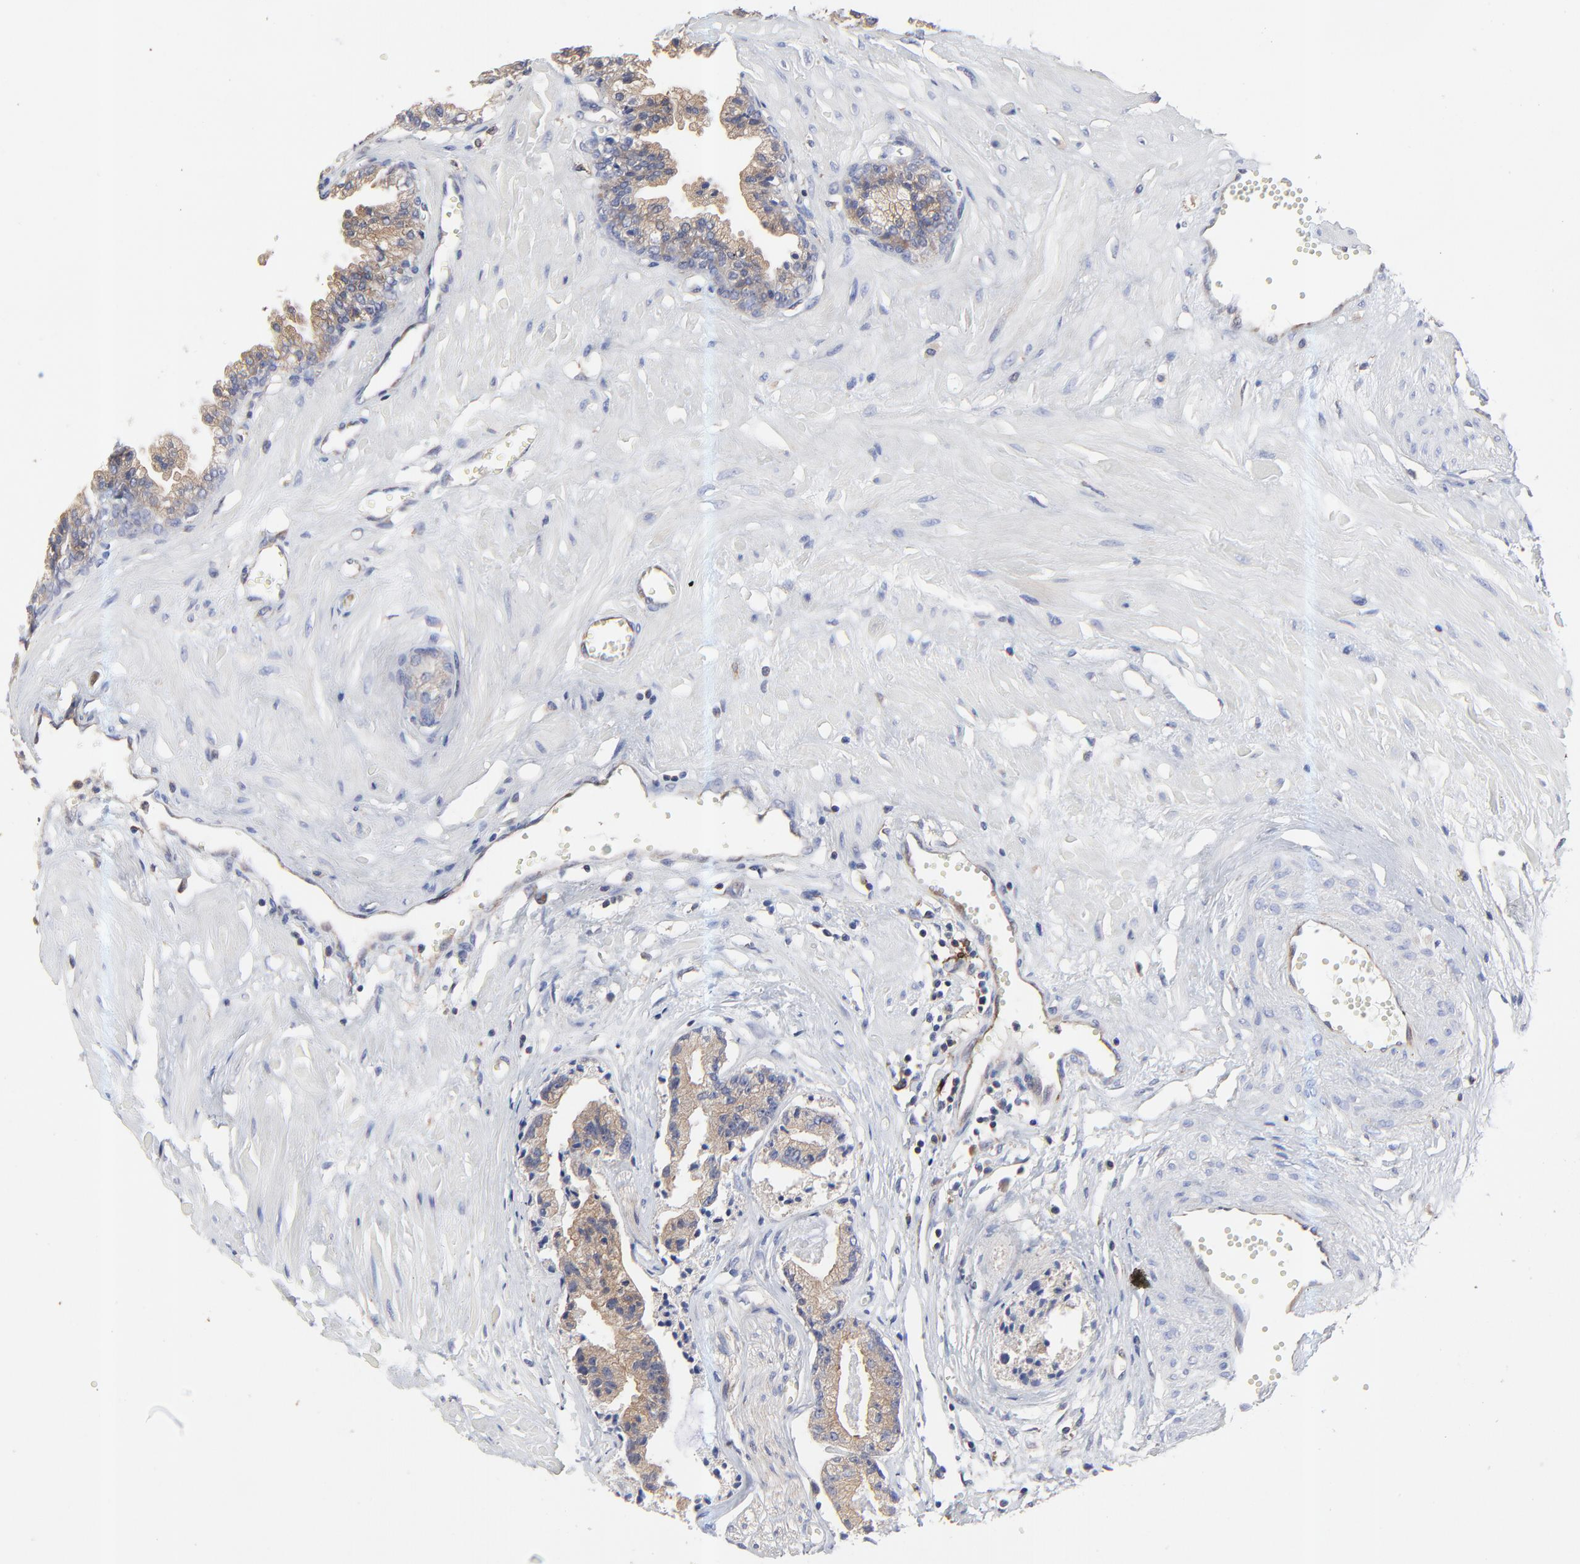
{"staining": {"intensity": "moderate", "quantity": ">75%", "location": "cytoplasmic/membranous"}, "tissue": "prostate cancer", "cell_type": "Tumor cells", "image_type": "cancer", "snomed": [{"axis": "morphology", "description": "Adenocarcinoma, High grade"}, {"axis": "topography", "description": "Prostate"}], "caption": "Protein staining shows moderate cytoplasmic/membranous expression in approximately >75% of tumor cells in prostate cancer.", "gene": "RAB9A", "patient": {"sex": "male", "age": 56}}